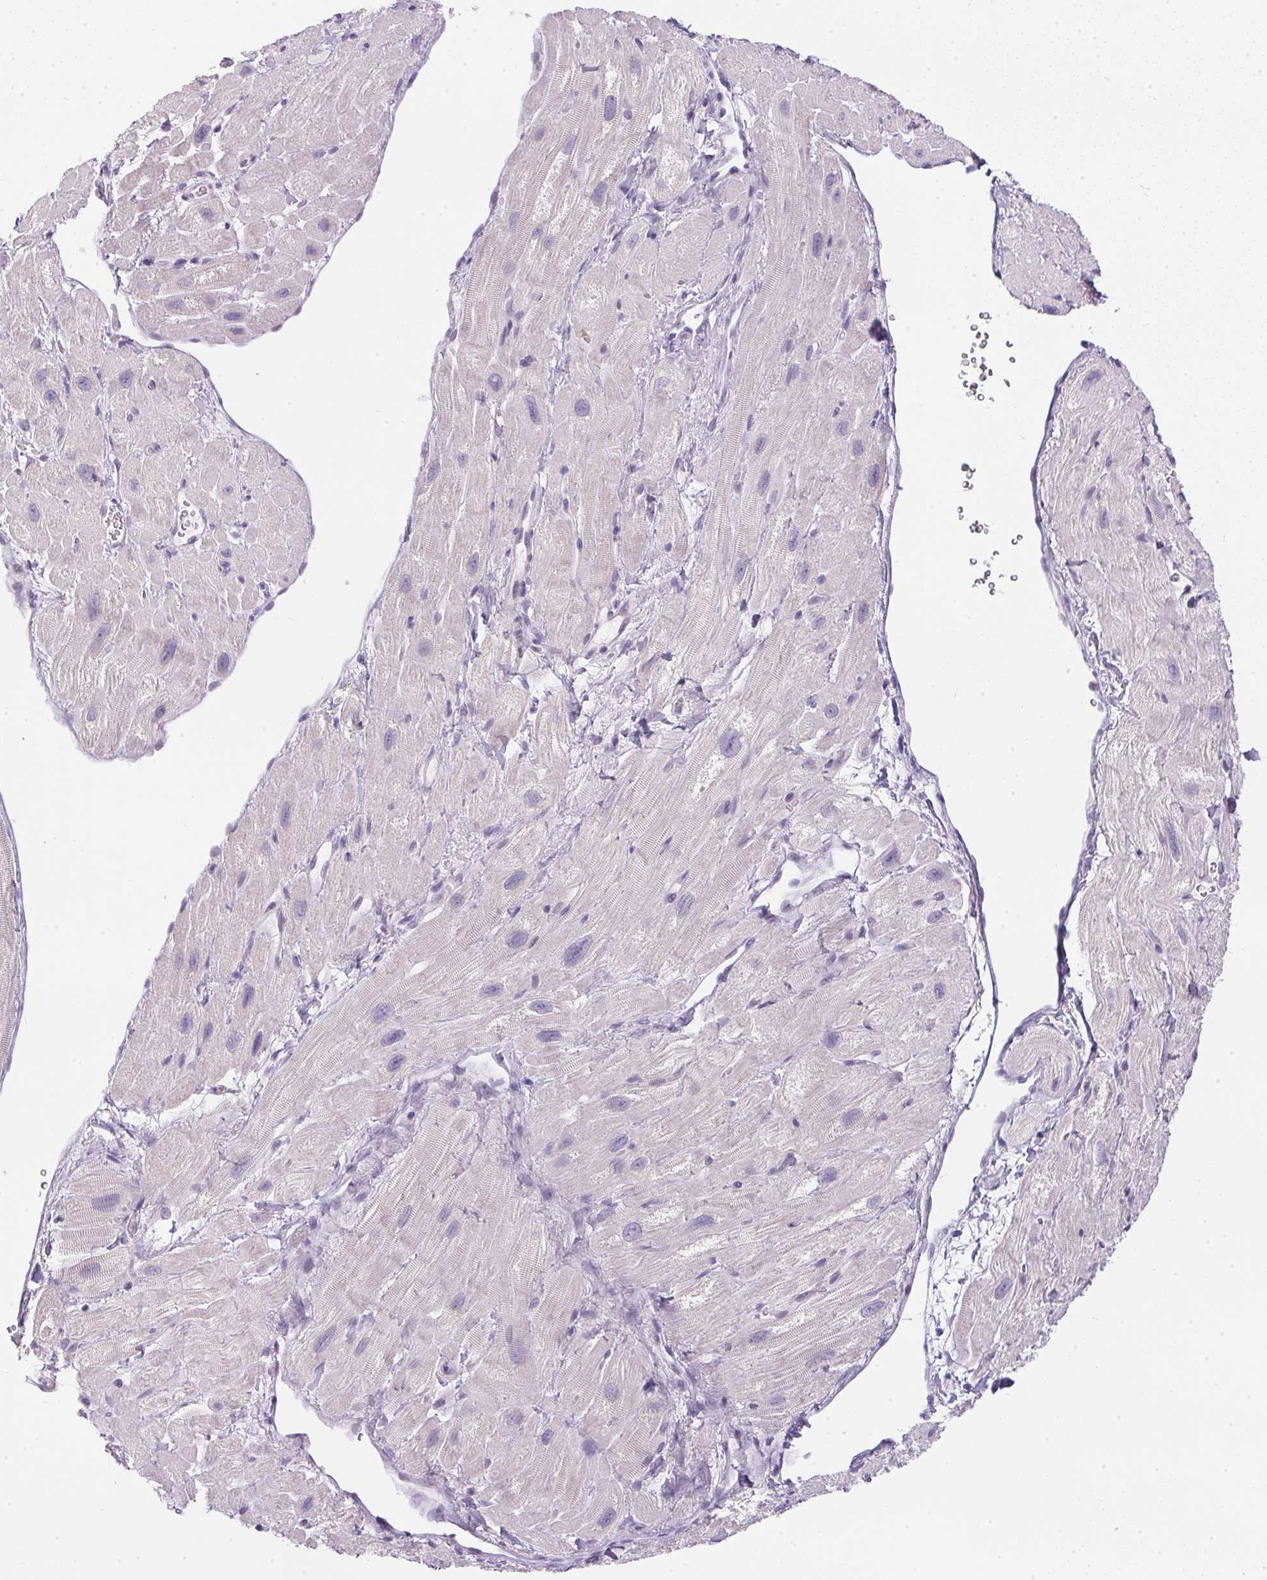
{"staining": {"intensity": "negative", "quantity": "none", "location": "none"}, "tissue": "heart muscle", "cell_type": "Cardiomyocytes", "image_type": "normal", "snomed": [{"axis": "morphology", "description": "Normal tissue, NOS"}, {"axis": "topography", "description": "Heart"}], "caption": "IHC photomicrograph of normal heart muscle: heart muscle stained with DAB (3,3'-diaminobenzidine) shows no significant protein positivity in cardiomyocytes.", "gene": "GBP6", "patient": {"sex": "female", "age": 62}}